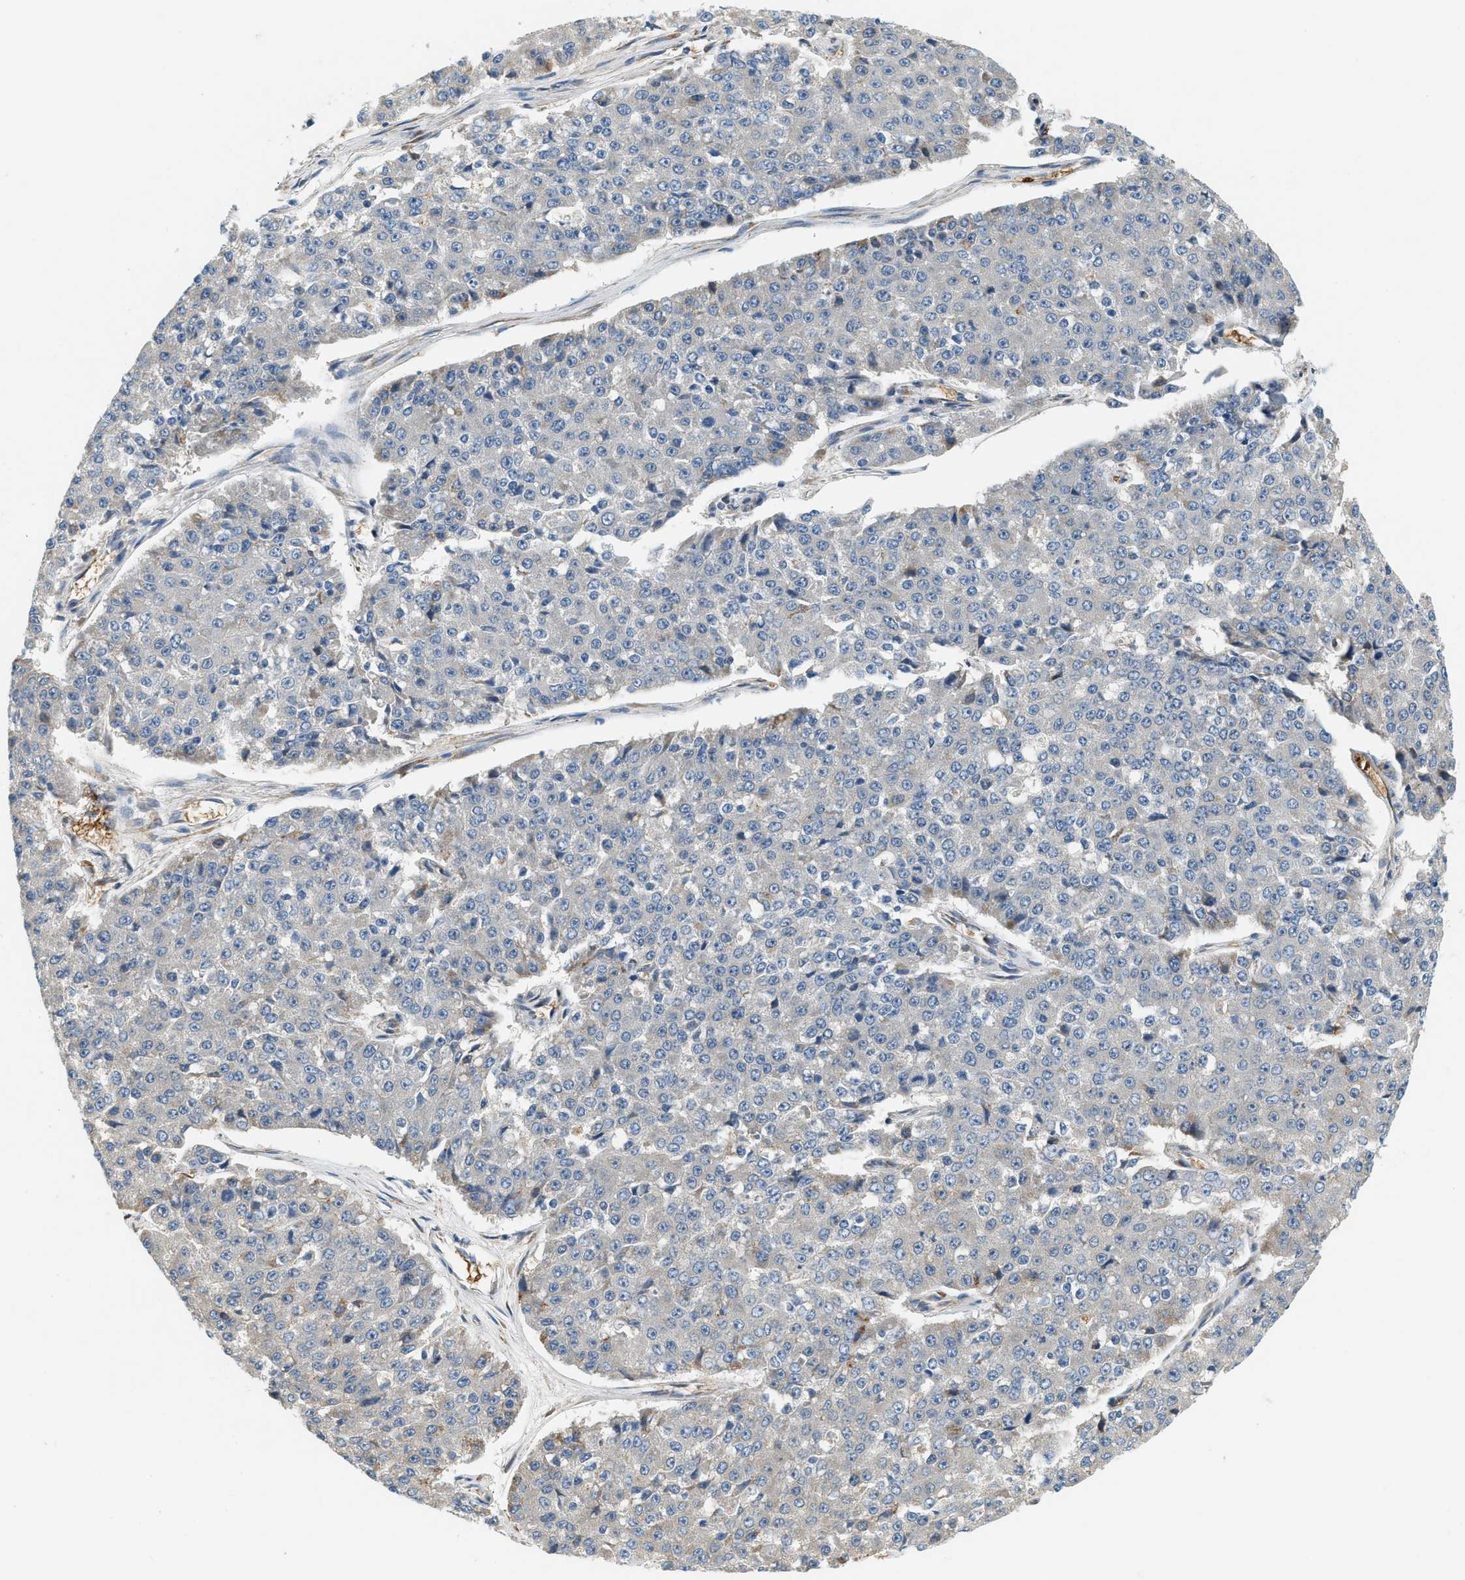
{"staining": {"intensity": "negative", "quantity": "none", "location": "none"}, "tissue": "pancreatic cancer", "cell_type": "Tumor cells", "image_type": "cancer", "snomed": [{"axis": "morphology", "description": "Adenocarcinoma, NOS"}, {"axis": "topography", "description": "Pancreas"}], "caption": "A high-resolution image shows IHC staining of pancreatic cancer (adenocarcinoma), which reveals no significant expression in tumor cells.", "gene": "CYTH2", "patient": {"sex": "male", "age": 50}}